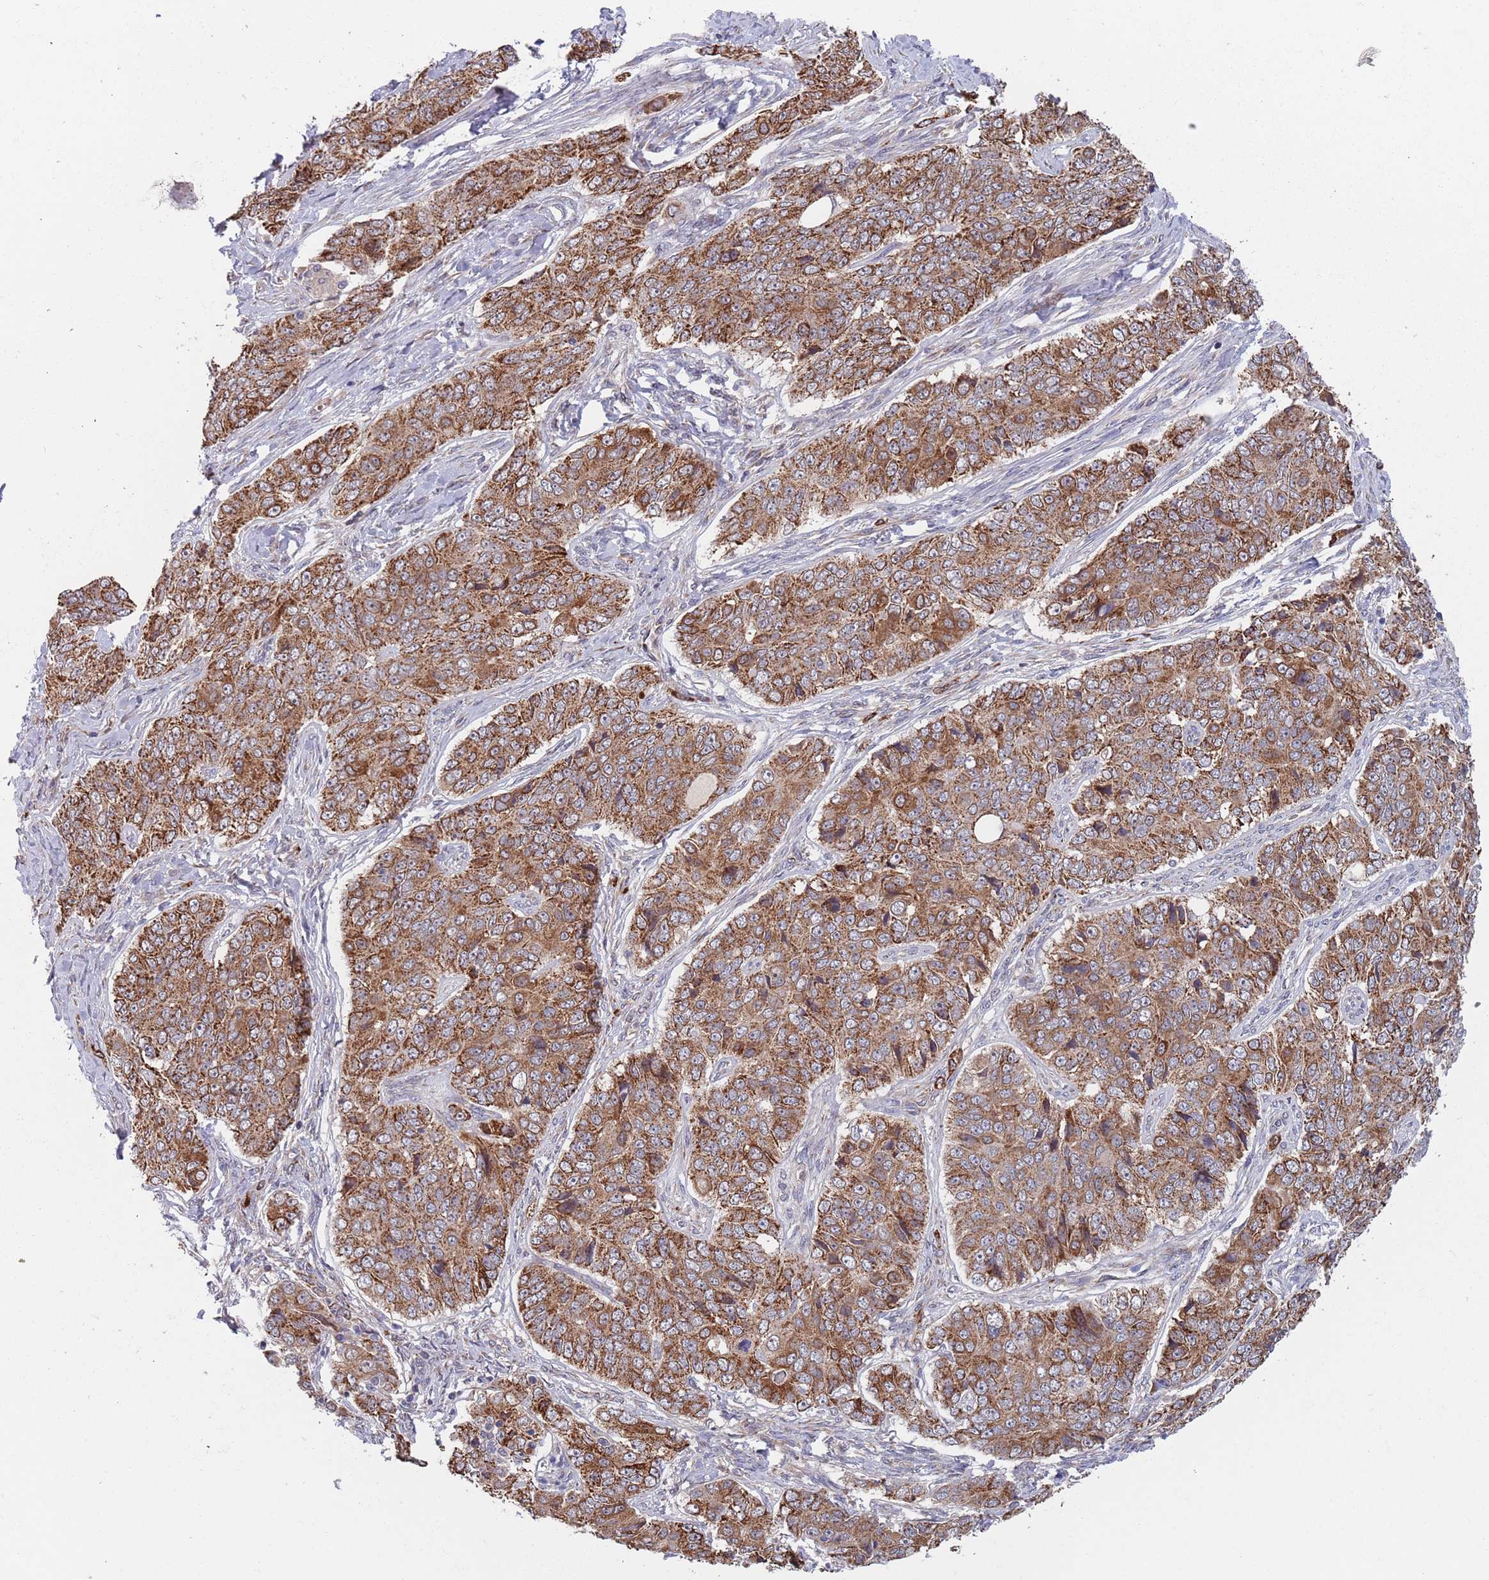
{"staining": {"intensity": "moderate", "quantity": ">75%", "location": "cytoplasmic/membranous"}, "tissue": "ovarian cancer", "cell_type": "Tumor cells", "image_type": "cancer", "snomed": [{"axis": "morphology", "description": "Carcinoma, endometroid"}, {"axis": "topography", "description": "Ovary"}], "caption": "Protein expression analysis of ovarian cancer shows moderate cytoplasmic/membranous staining in about >75% of tumor cells. The staining was performed using DAB, with brown indicating positive protein expression. Nuclei are stained blue with hematoxylin.", "gene": "ZNF140", "patient": {"sex": "female", "age": 51}}